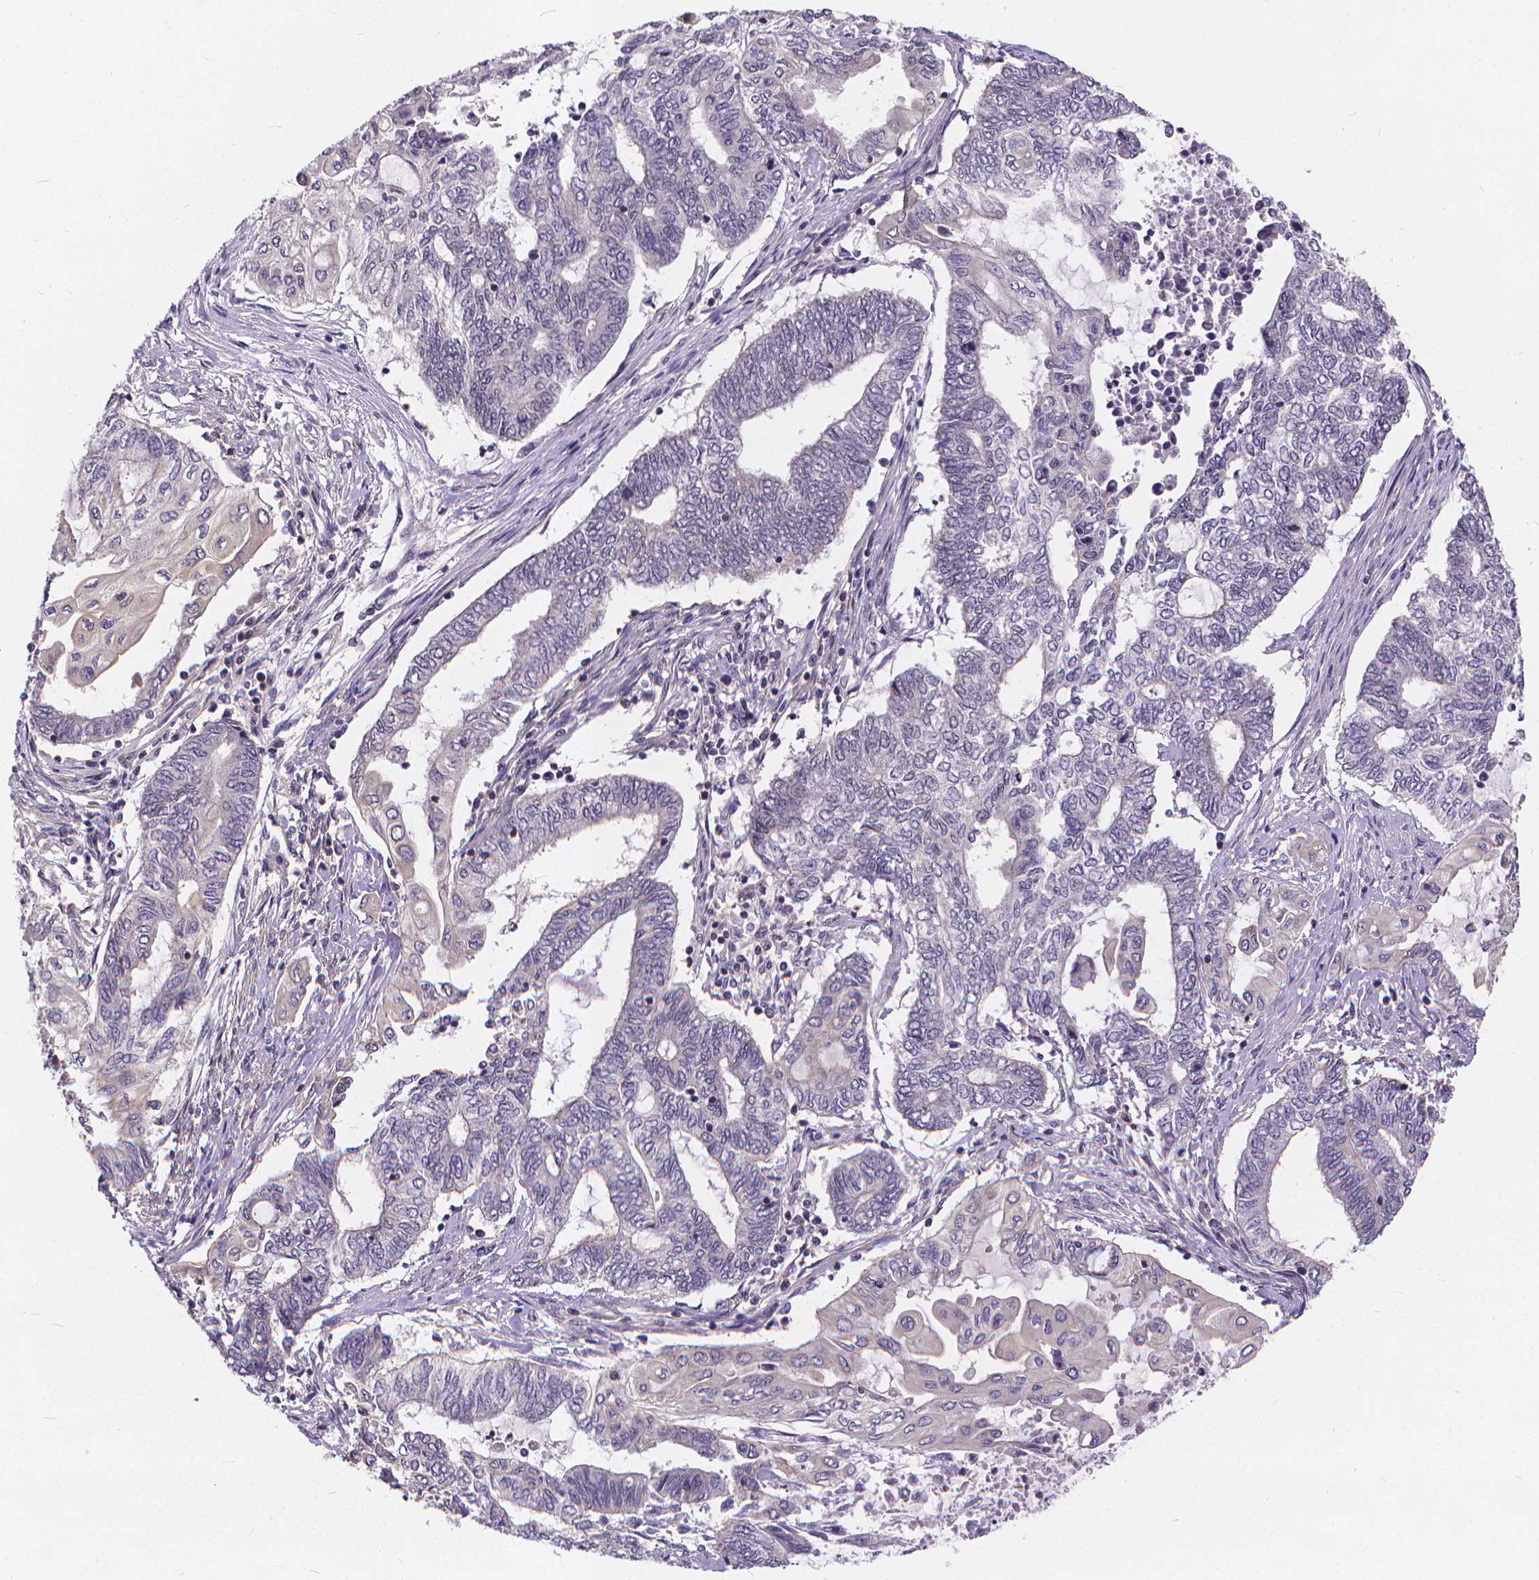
{"staining": {"intensity": "negative", "quantity": "none", "location": "none"}, "tissue": "endometrial cancer", "cell_type": "Tumor cells", "image_type": "cancer", "snomed": [{"axis": "morphology", "description": "Adenocarcinoma, NOS"}, {"axis": "topography", "description": "Uterus"}, {"axis": "topography", "description": "Endometrium"}], "caption": "Immunohistochemistry (IHC) photomicrograph of endometrial cancer (adenocarcinoma) stained for a protein (brown), which exhibits no expression in tumor cells. (Brightfield microscopy of DAB (3,3'-diaminobenzidine) IHC at high magnification).", "gene": "GLRB", "patient": {"sex": "female", "age": 70}}